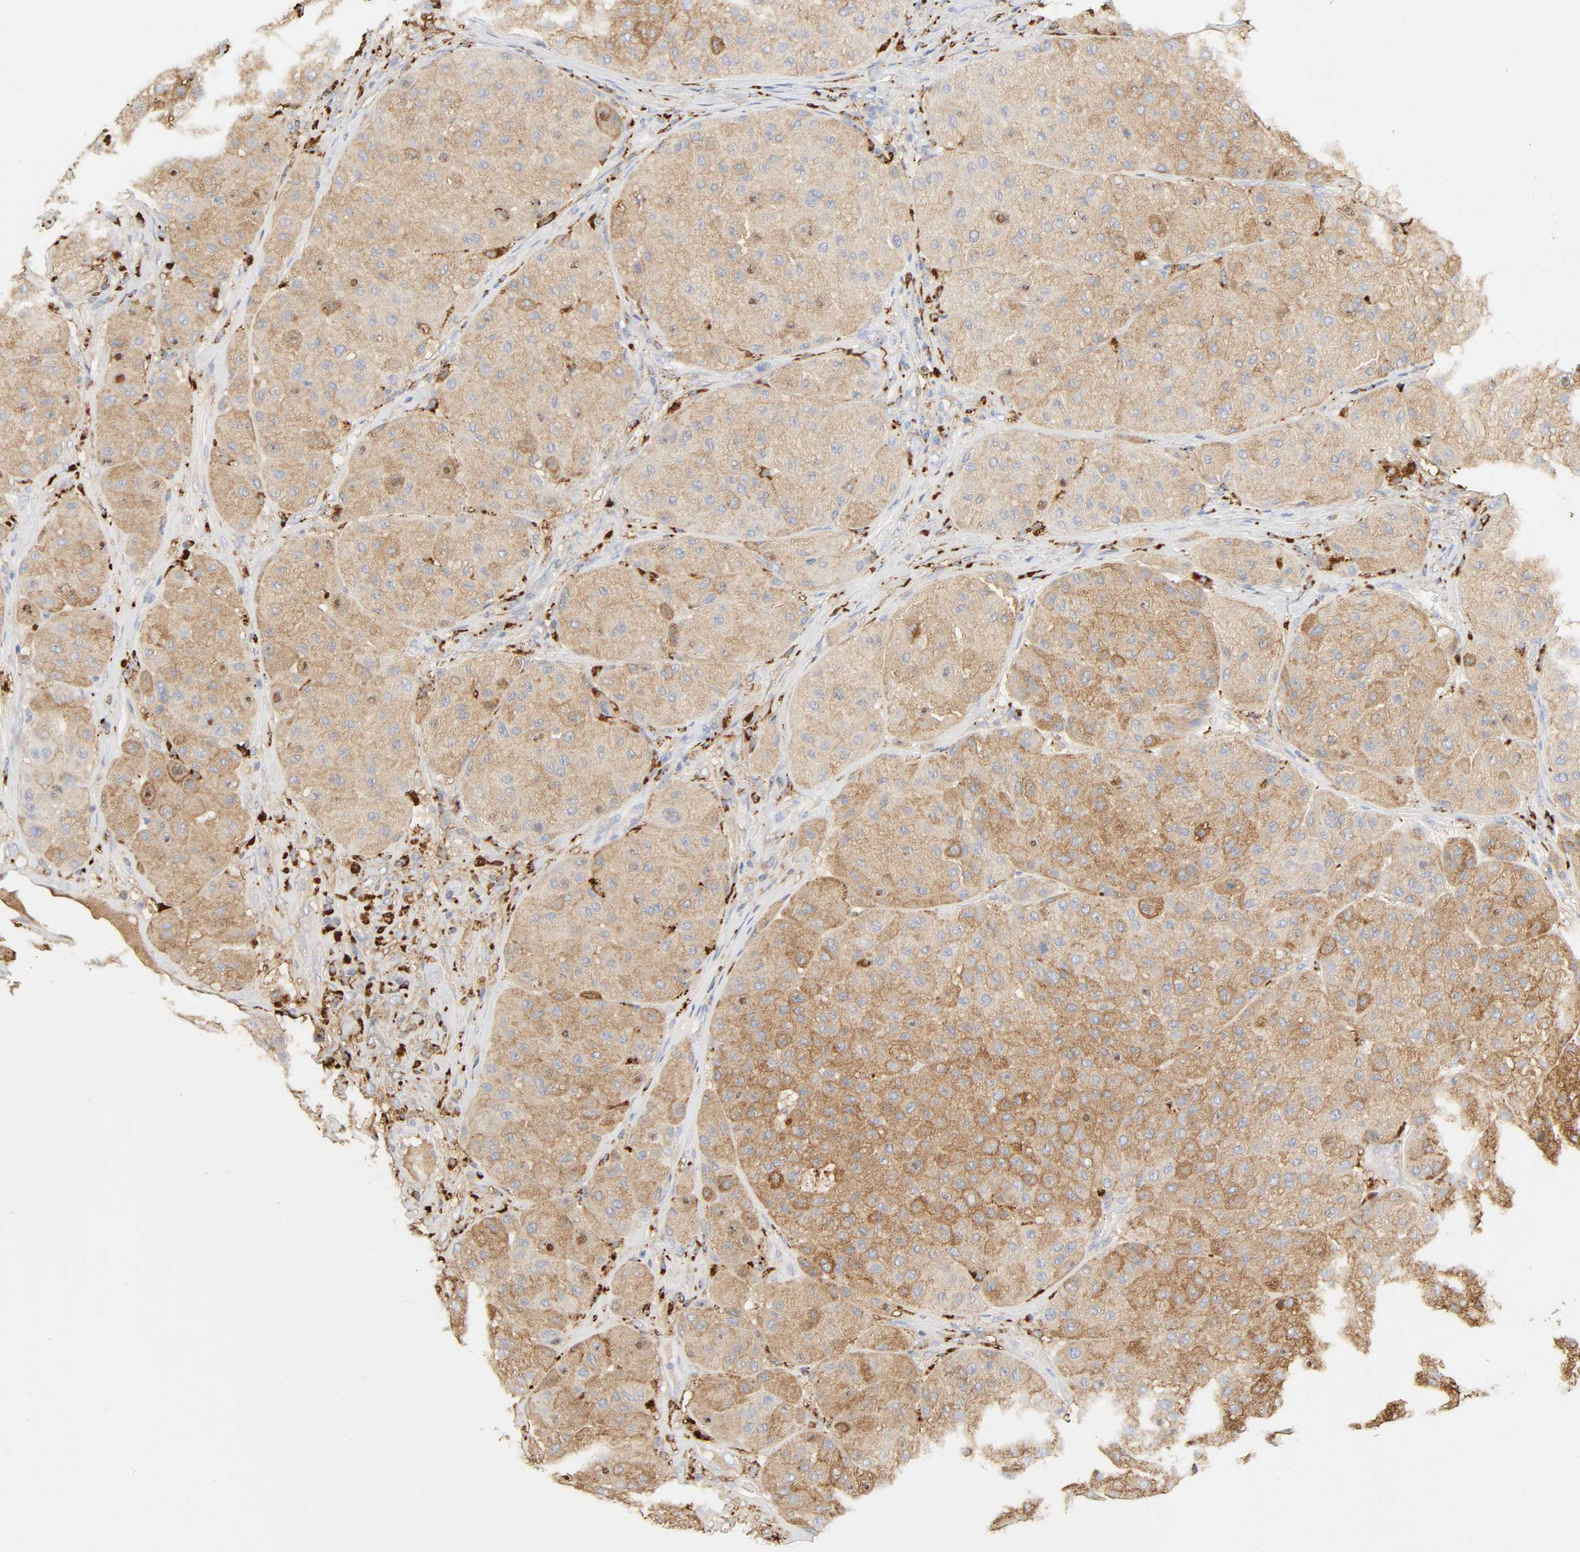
{"staining": {"intensity": "moderate", "quantity": ">75%", "location": "cytoplasmic/membranous"}, "tissue": "melanoma", "cell_type": "Tumor cells", "image_type": "cancer", "snomed": [{"axis": "morphology", "description": "Normal tissue, NOS"}, {"axis": "morphology", "description": "Malignant melanoma, Metastatic site"}, {"axis": "topography", "description": "Skin"}], "caption": "Immunohistochemical staining of malignant melanoma (metastatic site) reveals moderate cytoplasmic/membranous protein staining in about >75% of tumor cells.", "gene": "MAGEB17", "patient": {"sex": "male", "age": 41}}